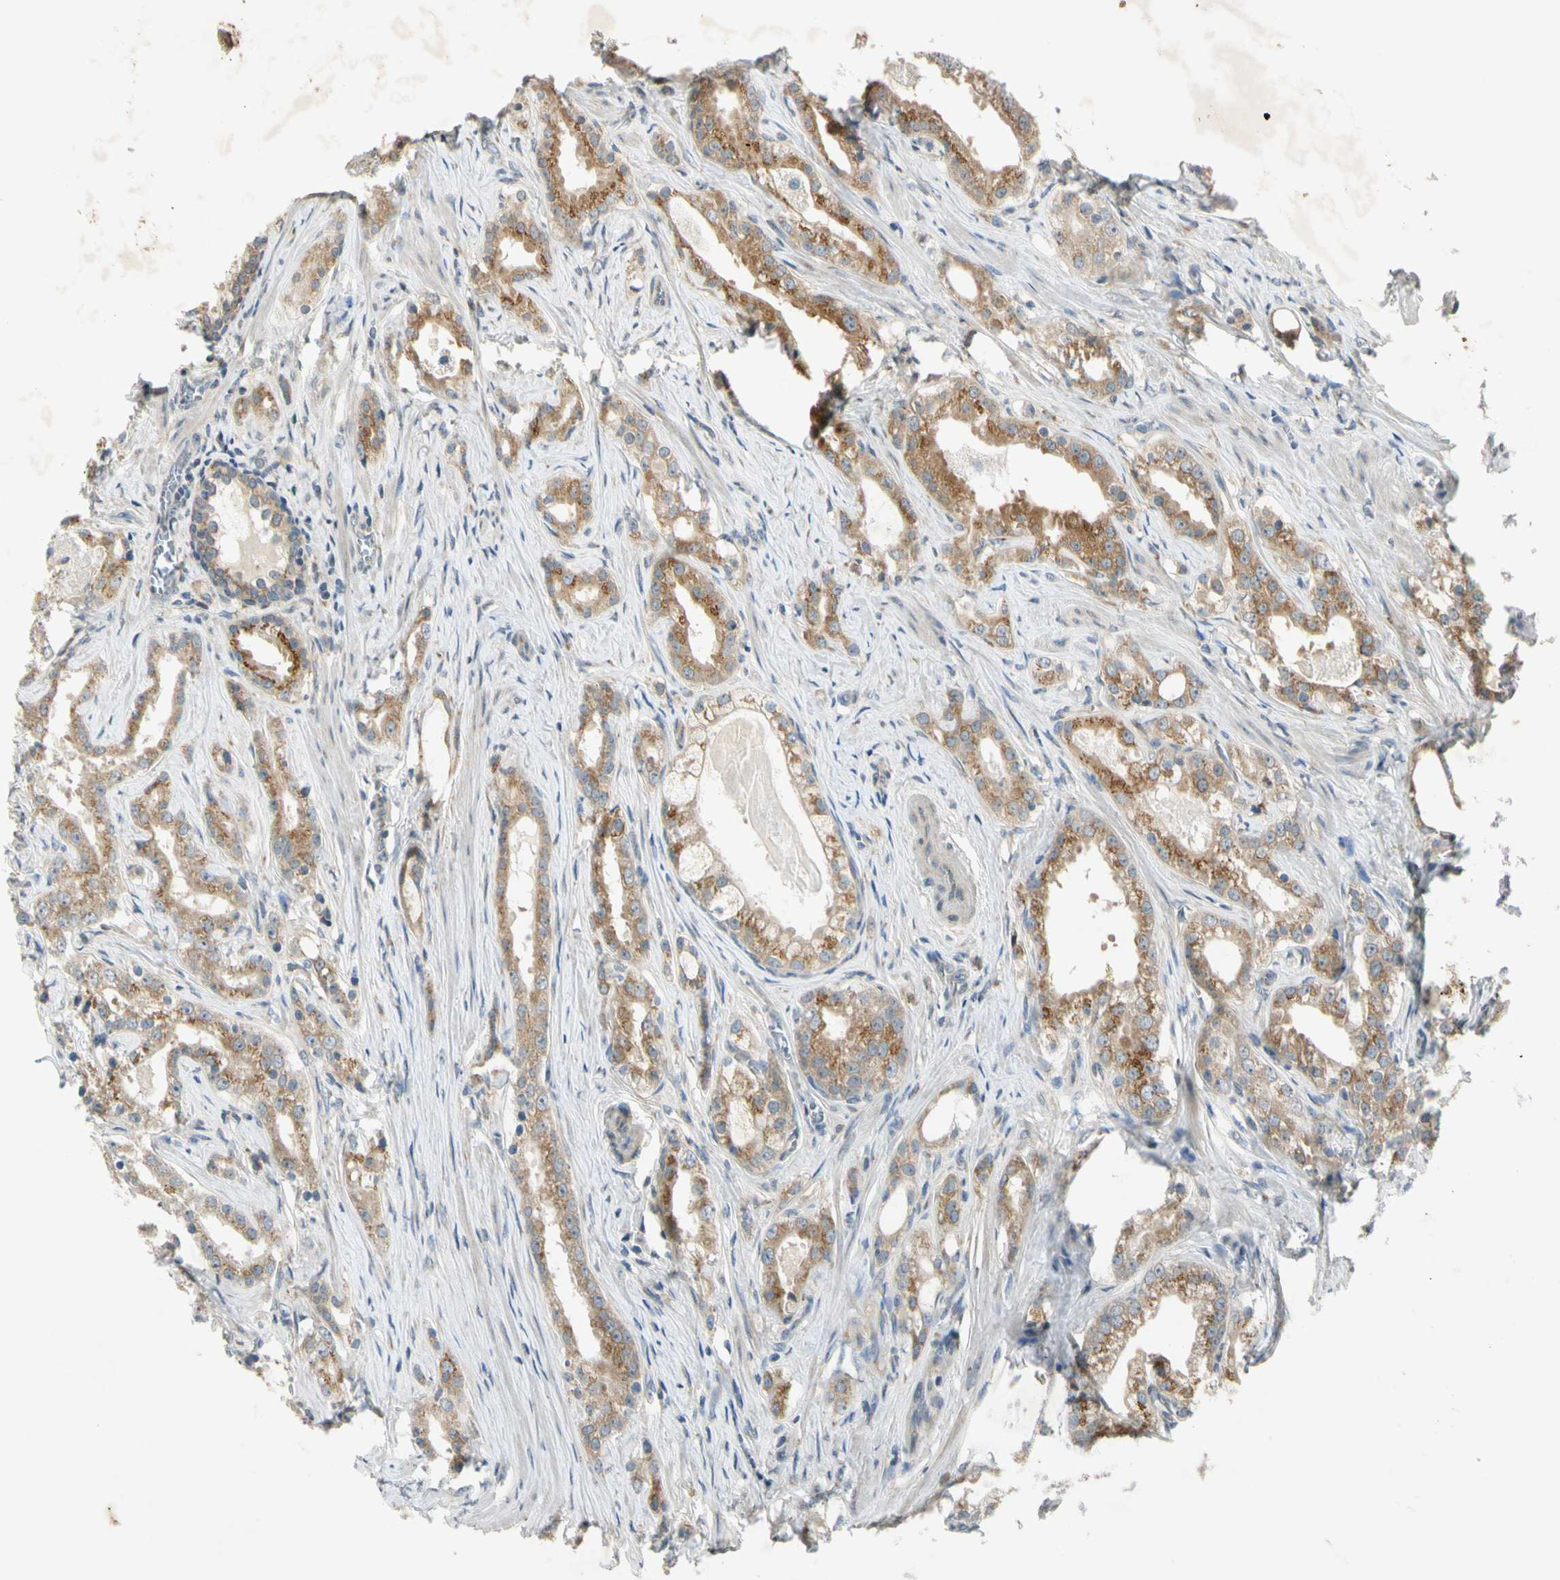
{"staining": {"intensity": "moderate", "quantity": ">75%", "location": "cytoplasmic/membranous"}, "tissue": "prostate cancer", "cell_type": "Tumor cells", "image_type": "cancer", "snomed": [{"axis": "morphology", "description": "Adenocarcinoma, Low grade"}, {"axis": "topography", "description": "Prostate"}], "caption": "Human prostate cancer stained with a brown dye exhibits moderate cytoplasmic/membranous positive positivity in about >75% of tumor cells.", "gene": "RPS6KB2", "patient": {"sex": "male", "age": 59}}